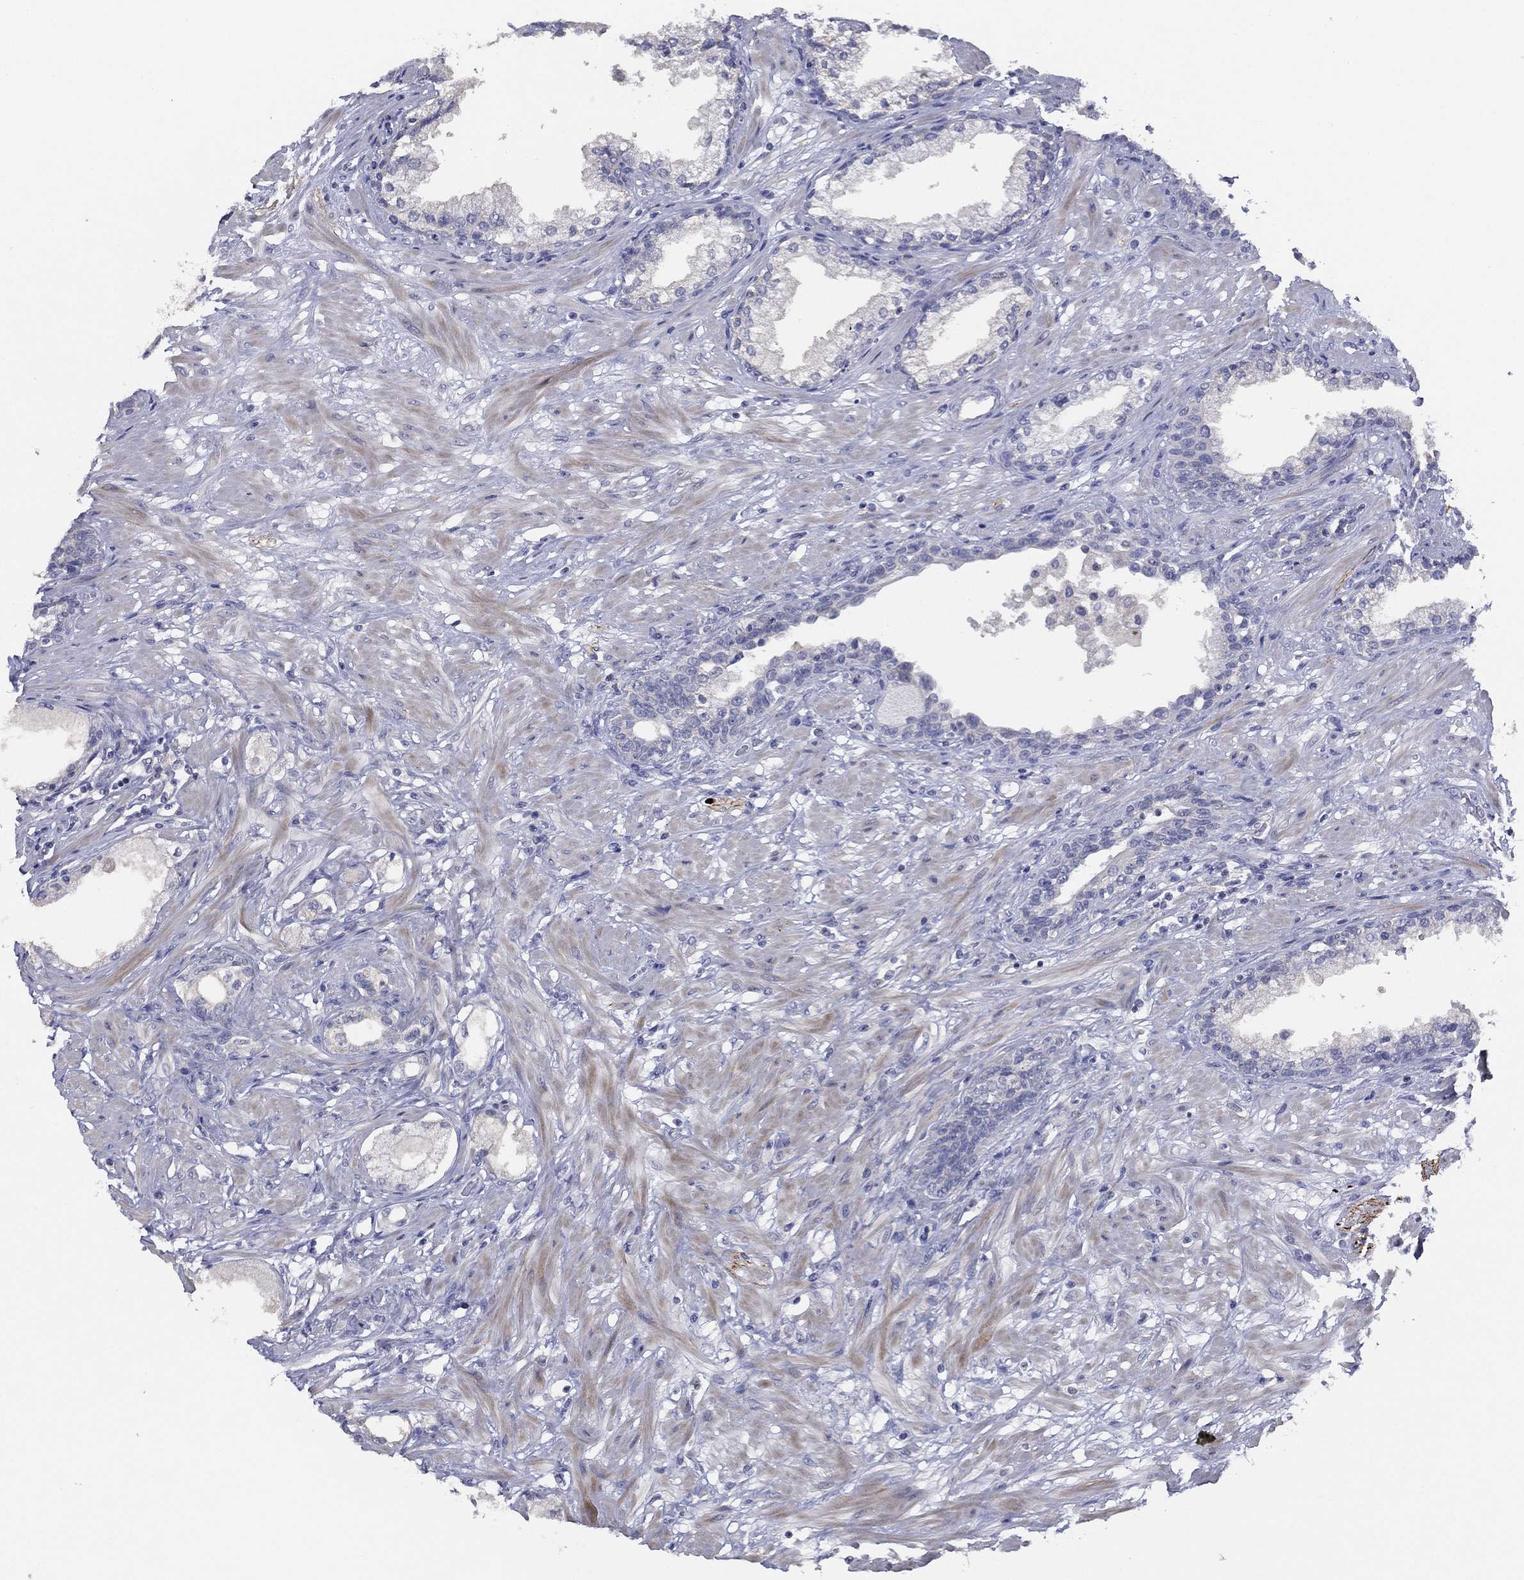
{"staining": {"intensity": "negative", "quantity": "none", "location": "none"}, "tissue": "prostate", "cell_type": "Glandular cells", "image_type": "normal", "snomed": [{"axis": "morphology", "description": "Normal tissue, NOS"}, {"axis": "topography", "description": "Prostate"}], "caption": "This is a photomicrograph of immunohistochemistry (IHC) staining of benign prostate, which shows no staining in glandular cells.", "gene": "SLC13A4", "patient": {"sex": "male", "age": 63}}